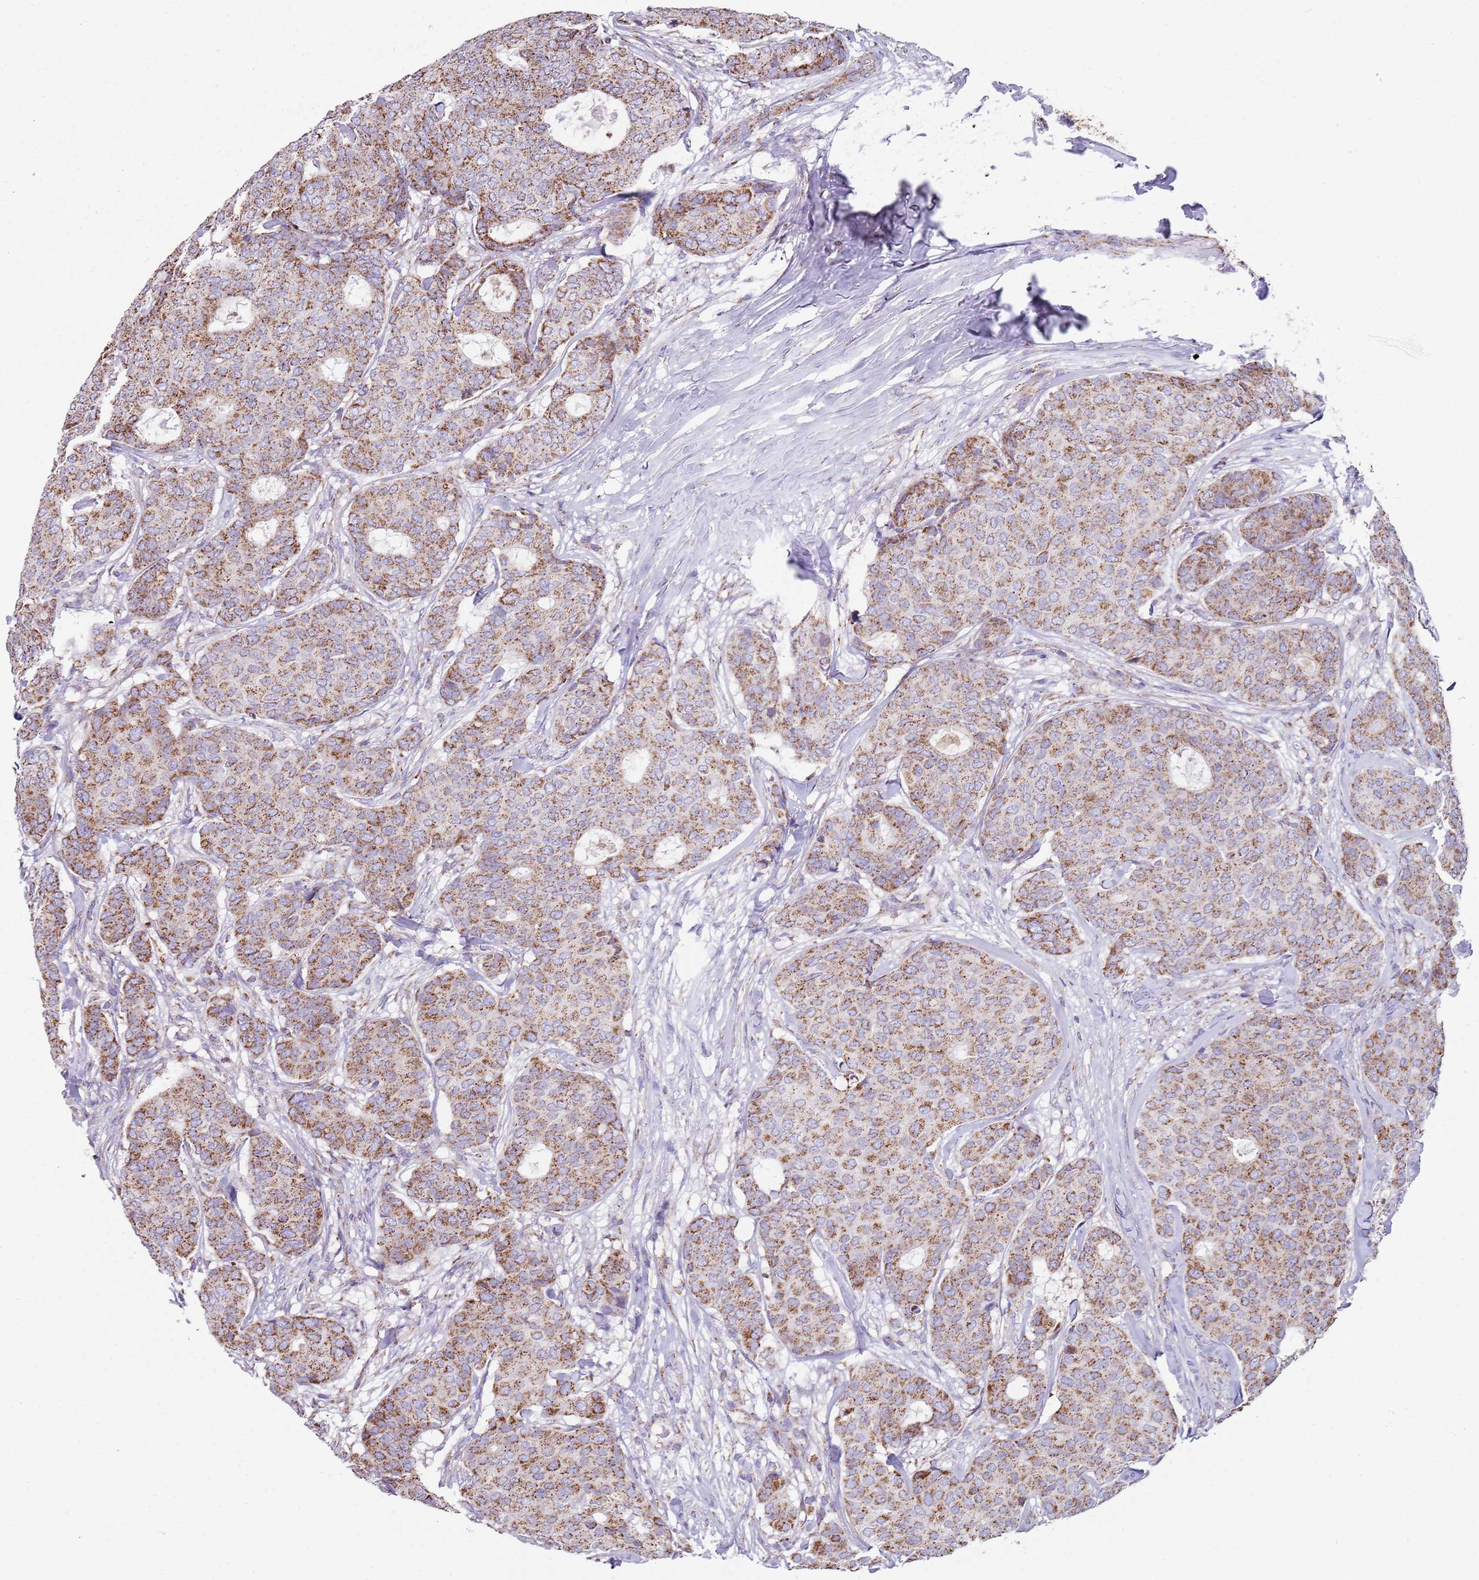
{"staining": {"intensity": "moderate", "quantity": ">75%", "location": "cytoplasmic/membranous"}, "tissue": "breast cancer", "cell_type": "Tumor cells", "image_type": "cancer", "snomed": [{"axis": "morphology", "description": "Duct carcinoma"}, {"axis": "topography", "description": "Breast"}], "caption": "Immunohistochemistry histopathology image of human breast intraductal carcinoma stained for a protein (brown), which reveals medium levels of moderate cytoplasmic/membranous expression in about >75% of tumor cells.", "gene": "TTLL1", "patient": {"sex": "female", "age": 75}}